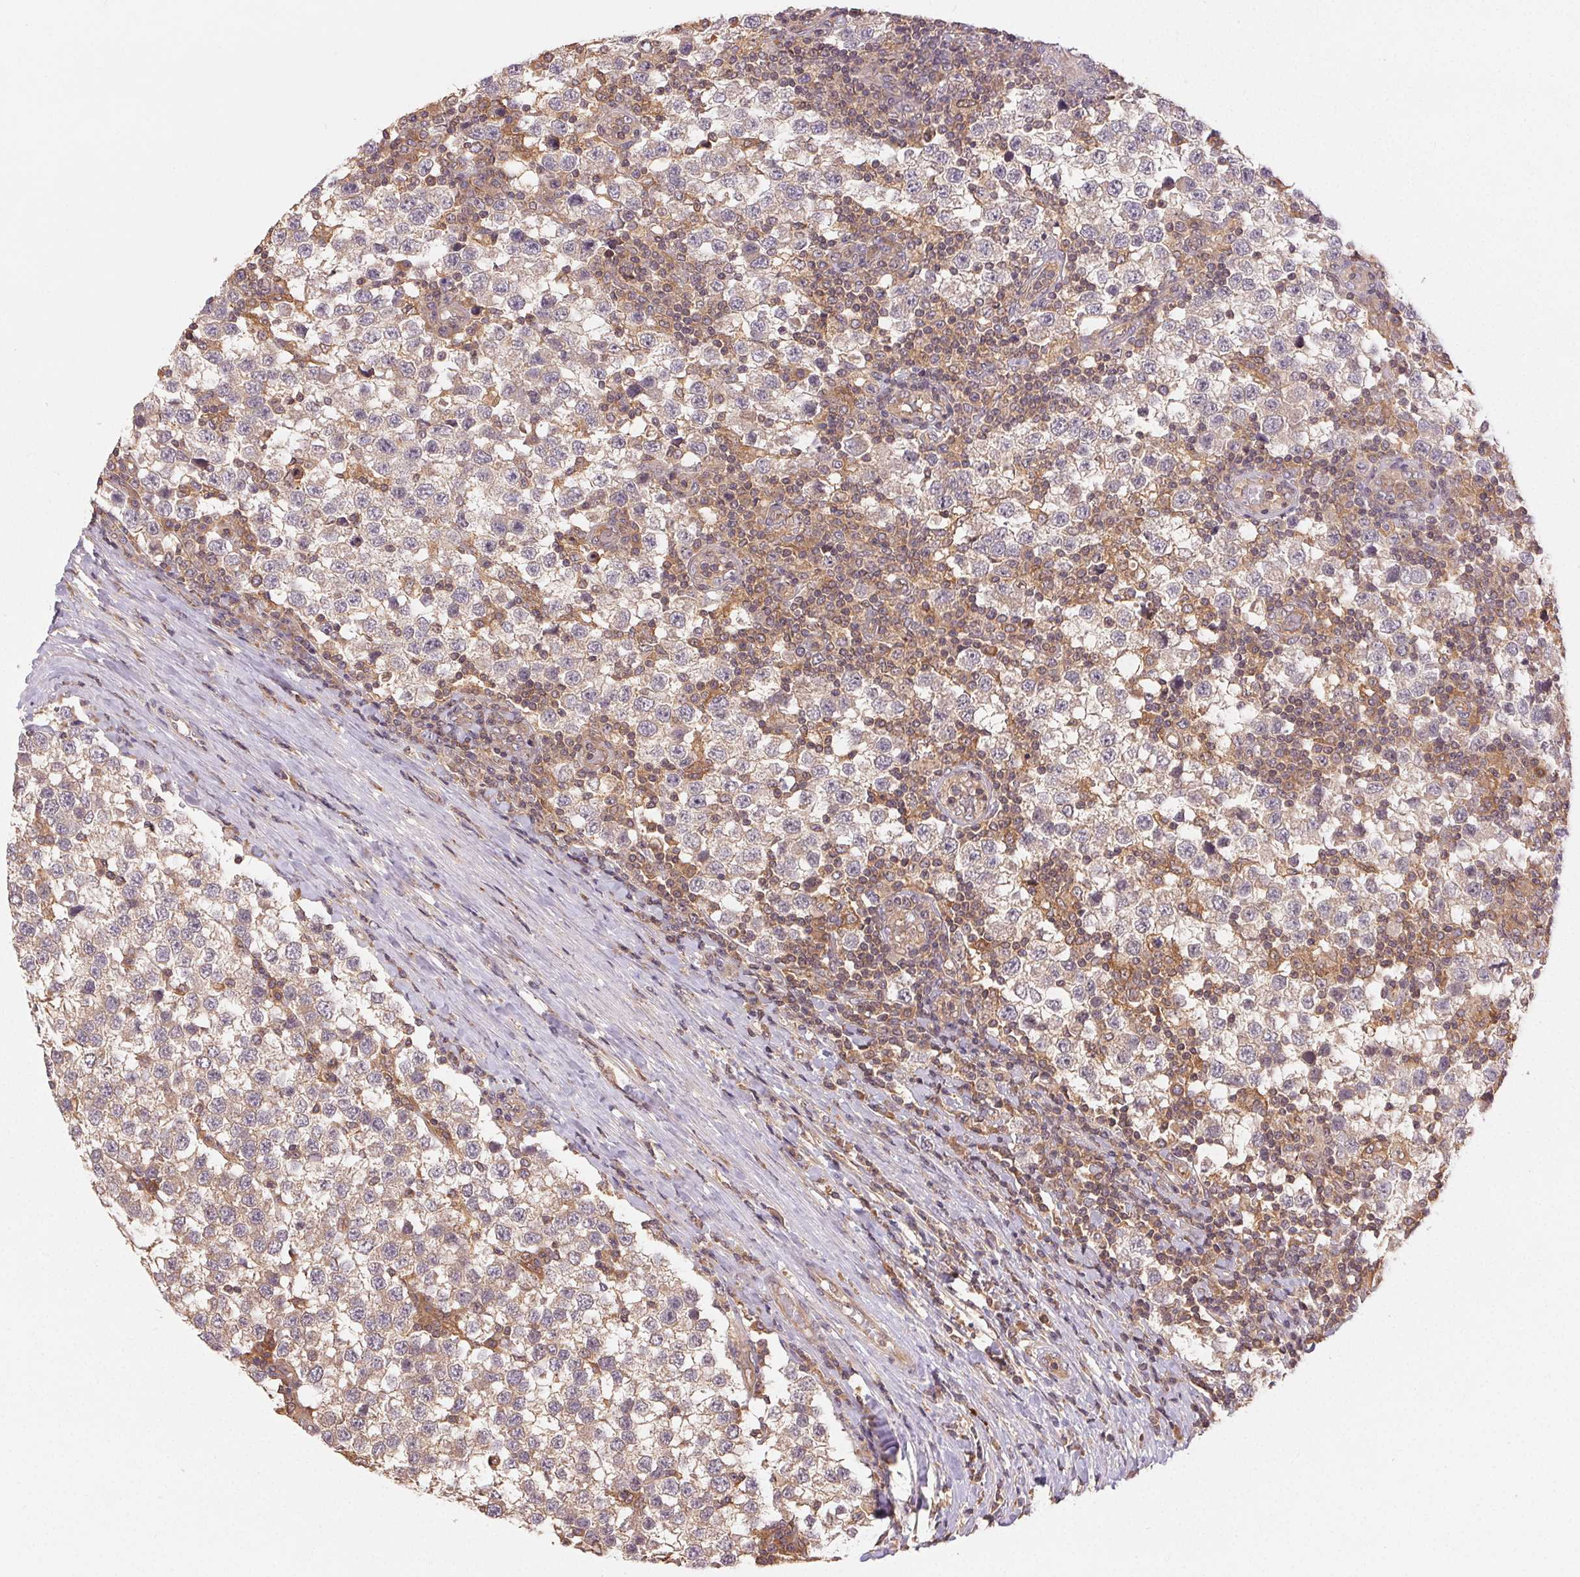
{"staining": {"intensity": "weak", "quantity": "<25%", "location": "cytoplasmic/membranous"}, "tissue": "testis cancer", "cell_type": "Tumor cells", "image_type": "cancer", "snomed": [{"axis": "morphology", "description": "Seminoma, NOS"}, {"axis": "topography", "description": "Testis"}], "caption": "DAB immunohistochemical staining of human testis cancer (seminoma) shows no significant expression in tumor cells.", "gene": "MAPKAPK2", "patient": {"sex": "male", "age": 34}}